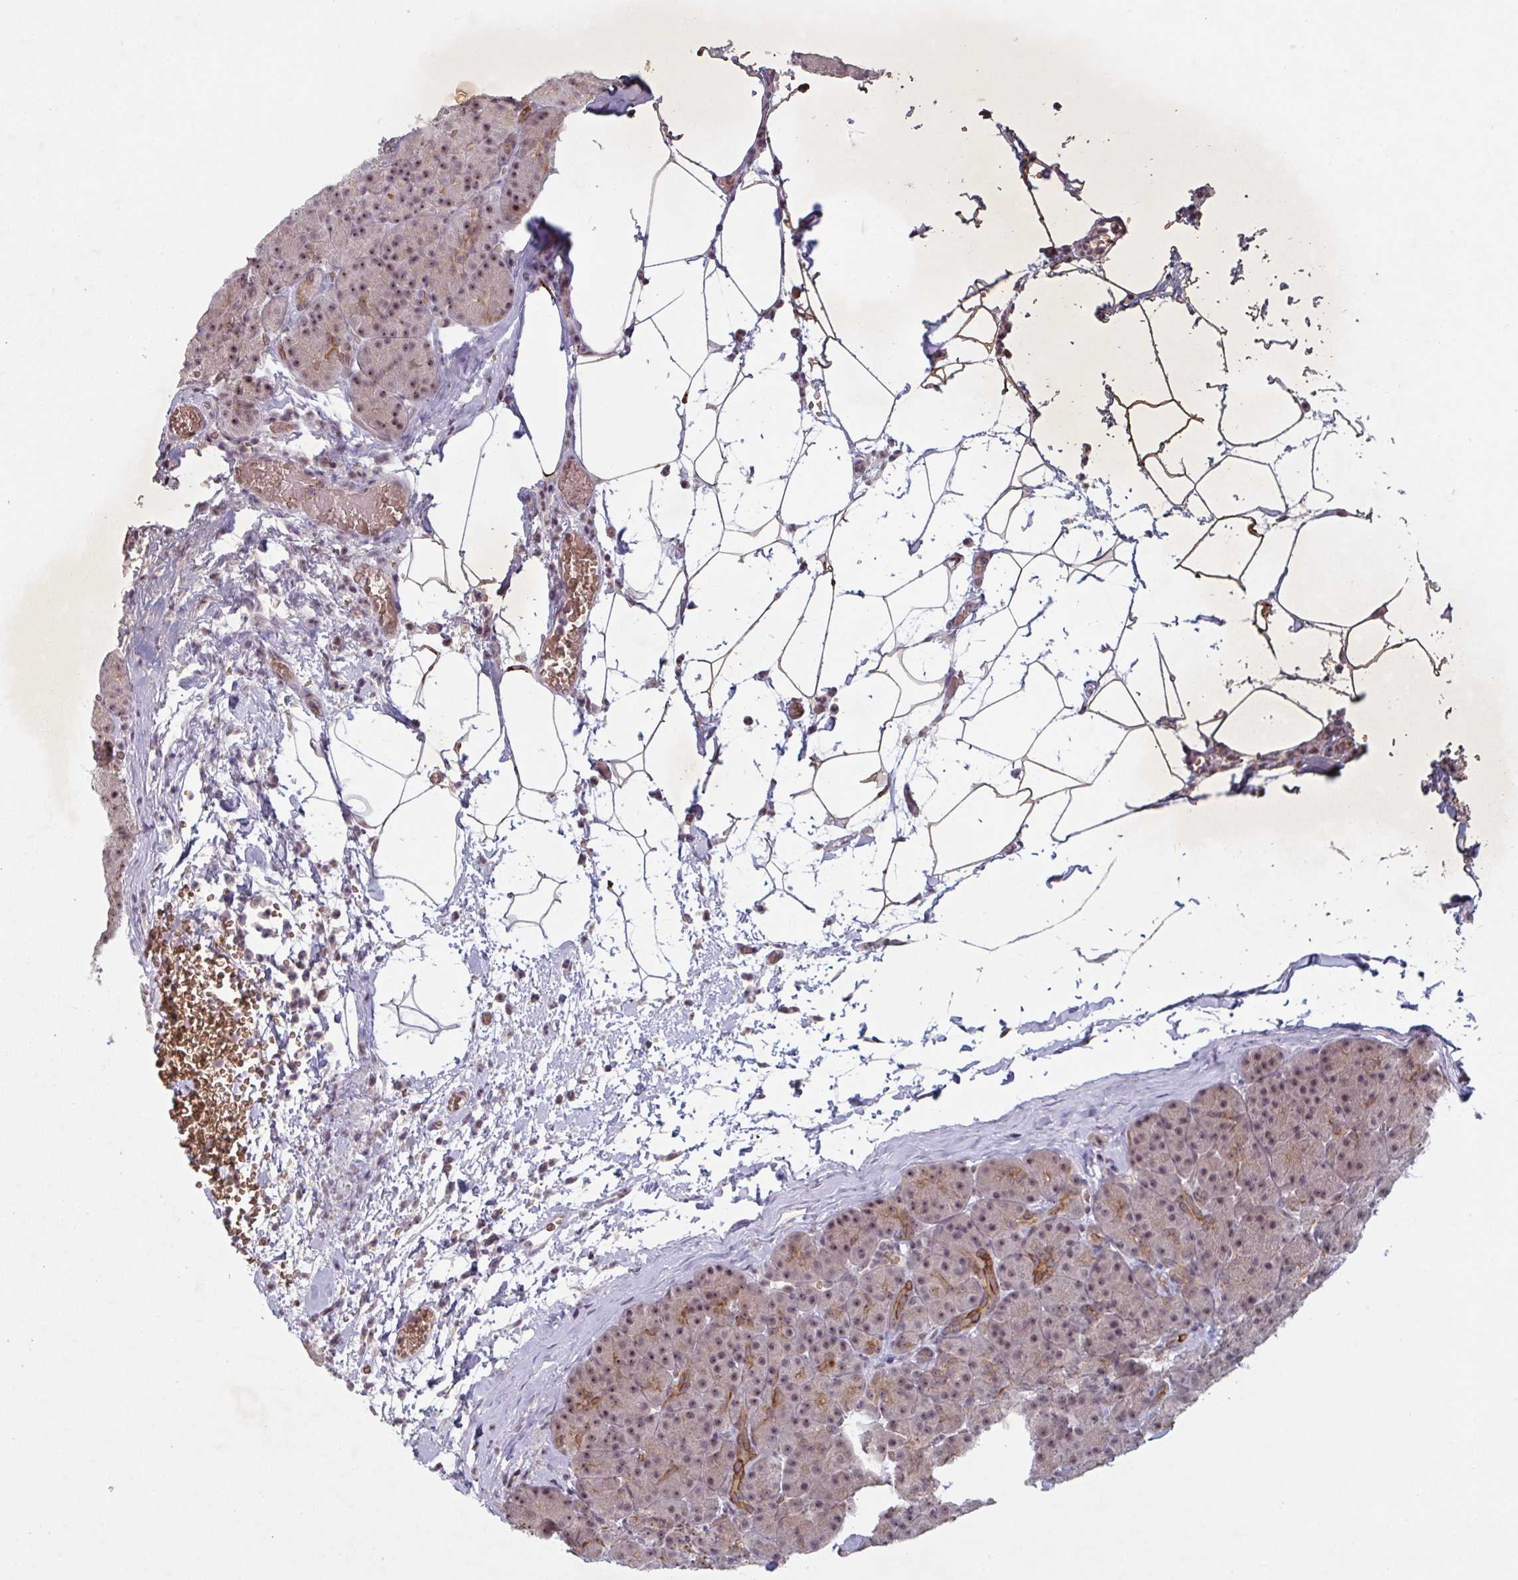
{"staining": {"intensity": "moderate", "quantity": ">75%", "location": "cytoplasmic/membranous,nuclear"}, "tissue": "pancreas", "cell_type": "Exocrine glandular cells", "image_type": "normal", "snomed": [{"axis": "morphology", "description": "Normal tissue, NOS"}, {"axis": "topography", "description": "Pancreas"}], "caption": "This histopathology image demonstrates immunohistochemistry staining of normal human pancreas, with medium moderate cytoplasmic/membranous,nuclear staining in about >75% of exocrine glandular cells.", "gene": "NLRP13", "patient": {"sex": "male", "age": 57}}